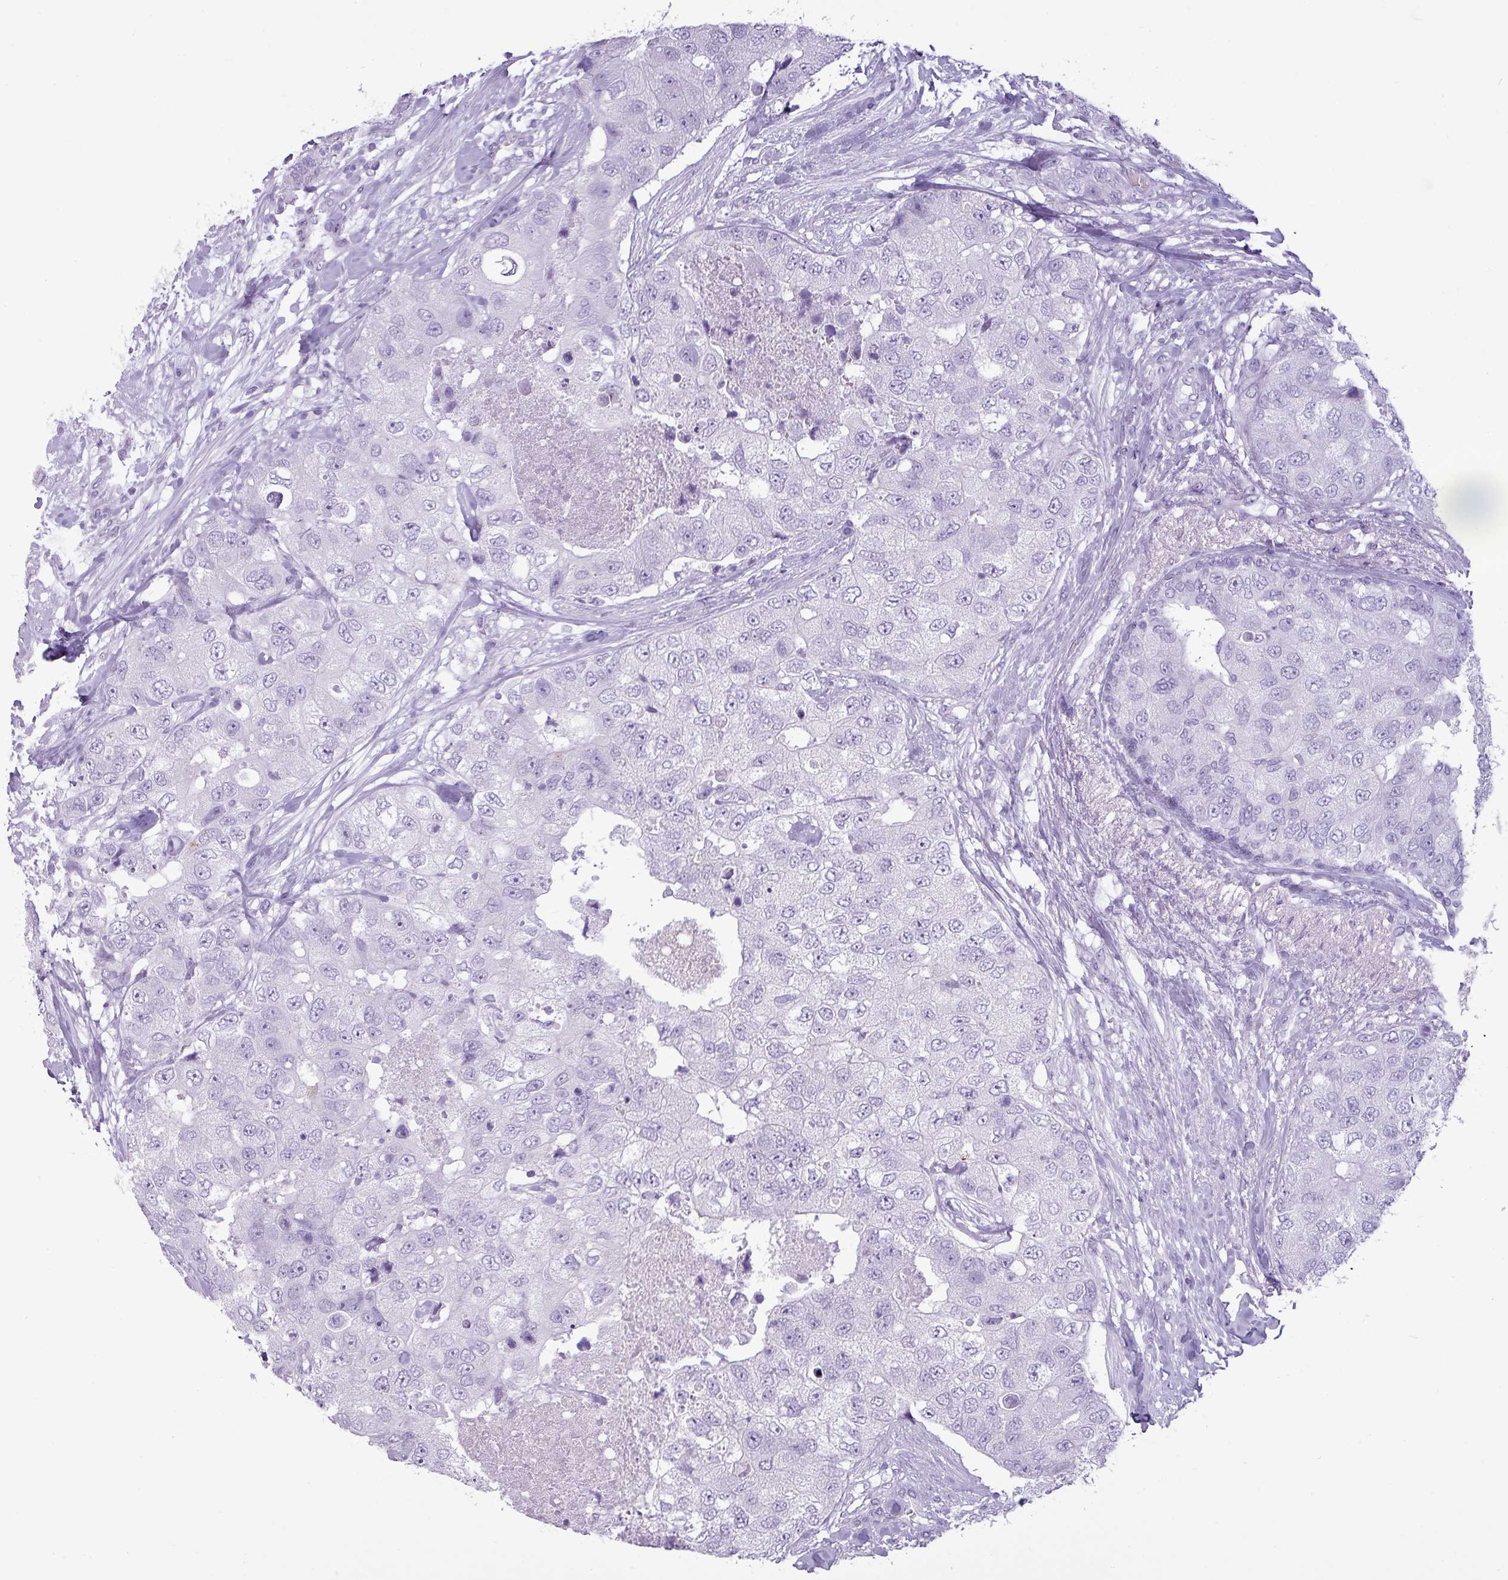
{"staining": {"intensity": "negative", "quantity": "none", "location": "none"}, "tissue": "breast cancer", "cell_type": "Tumor cells", "image_type": "cancer", "snomed": [{"axis": "morphology", "description": "Duct carcinoma"}, {"axis": "topography", "description": "Breast"}], "caption": "Immunohistochemistry of human breast cancer exhibits no staining in tumor cells. The staining is performed using DAB (3,3'-diaminobenzidine) brown chromogen with nuclei counter-stained in using hematoxylin.", "gene": "AMY1B", "patient": {"sex": "female", "age": 62}}